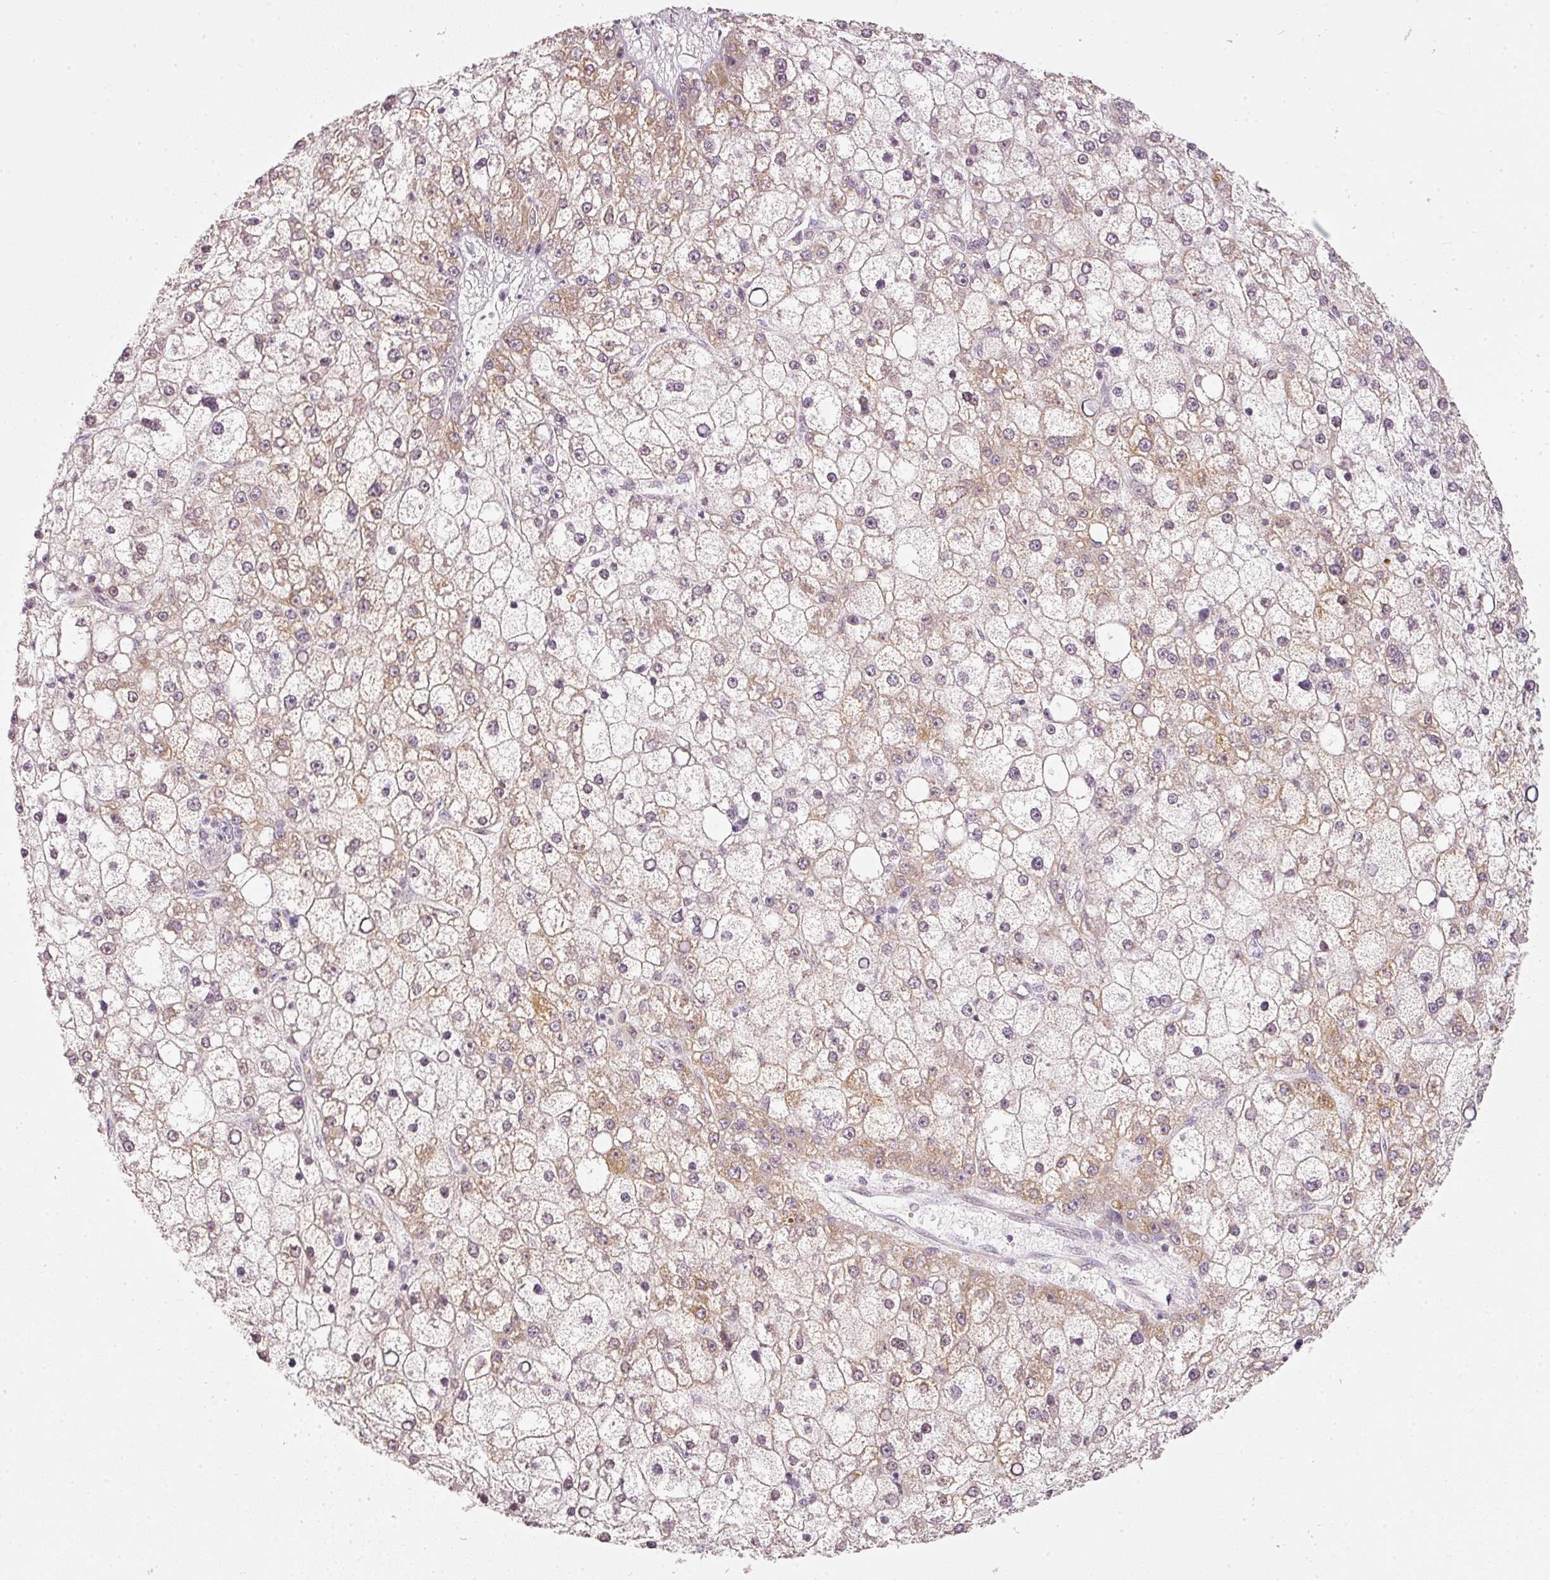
{"staining": {"intensity": "moderate", "quantity": "25%-75%", "location": "cytoplasmic/membranous,nuclear"}, "tissue": "liver cancer", "cell_type": "Tumor cells", "image_type": "cancer", "snomed": [{"axis": "morphology", "description": "Carcinoma, Hepatocellular, NOS"}, {"axis": "topography", "description": "Liver"}], "caption": "A medium amount of moderate cytoplasmic/membranous and nuclear staining is seen in about 25%-75% of tumor cells in hepatocellular carcinoma (liver) tissue. (brown staining indicates protein expression, while blue staining denotes nuclei).", "gene": "NRDE2", "patient": {"sex": "male", "age": 67}}